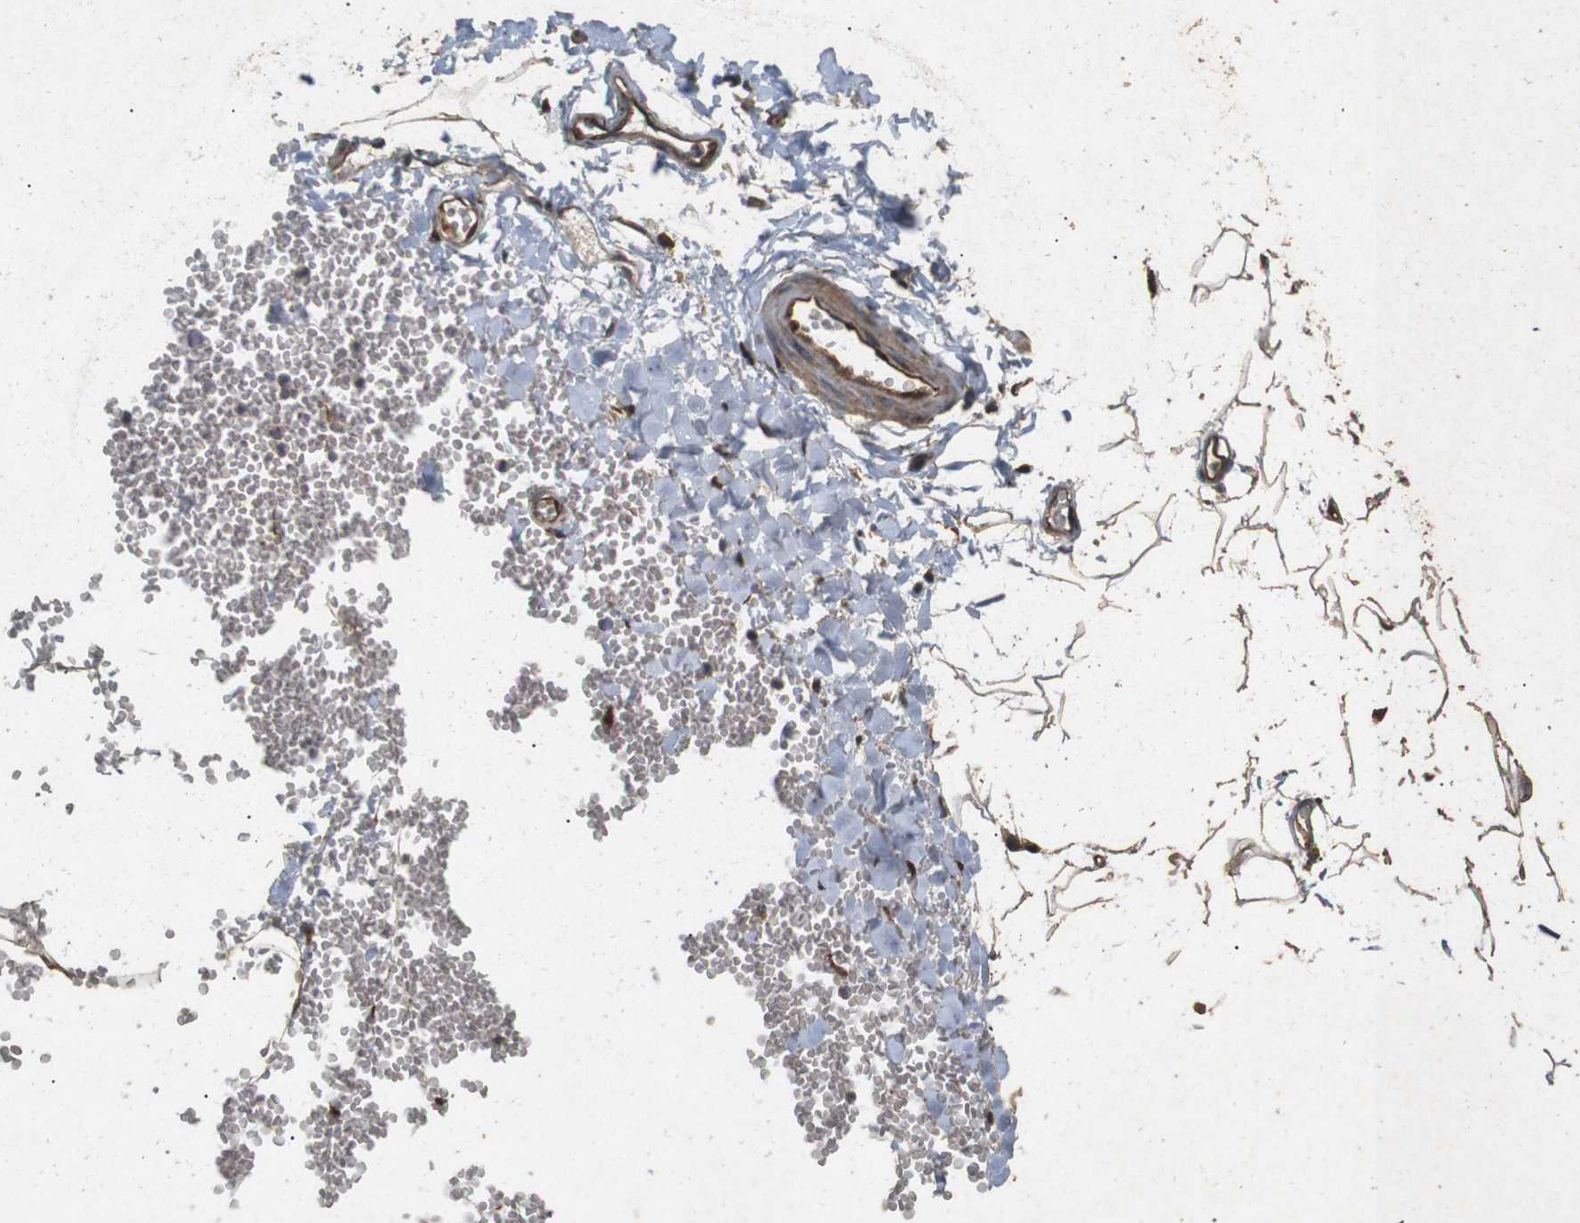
{"staining": {"intensity": "weak", "quantity": ">75%", "location": "cytoplasmic/membranous"}, "tissue": "adipose tissue", "cell_type": "Adipocytes", "image_type": "normal", "snomed": [{"axis": "morphology", "description": "Normal tissue, NOS"}, {"axis": "topography", "description": "Adipose tissue"}, {"axis": "topography", "description": "Peripheral nerve tissue"}], "caption": "A histopathology image of adipose tissue stained for a protein exhibits weak cytoplasmic/membranous brown staining in adipocytes.", "gene": "CNPY4", "patient": {"sex": "male", "age": 52}}